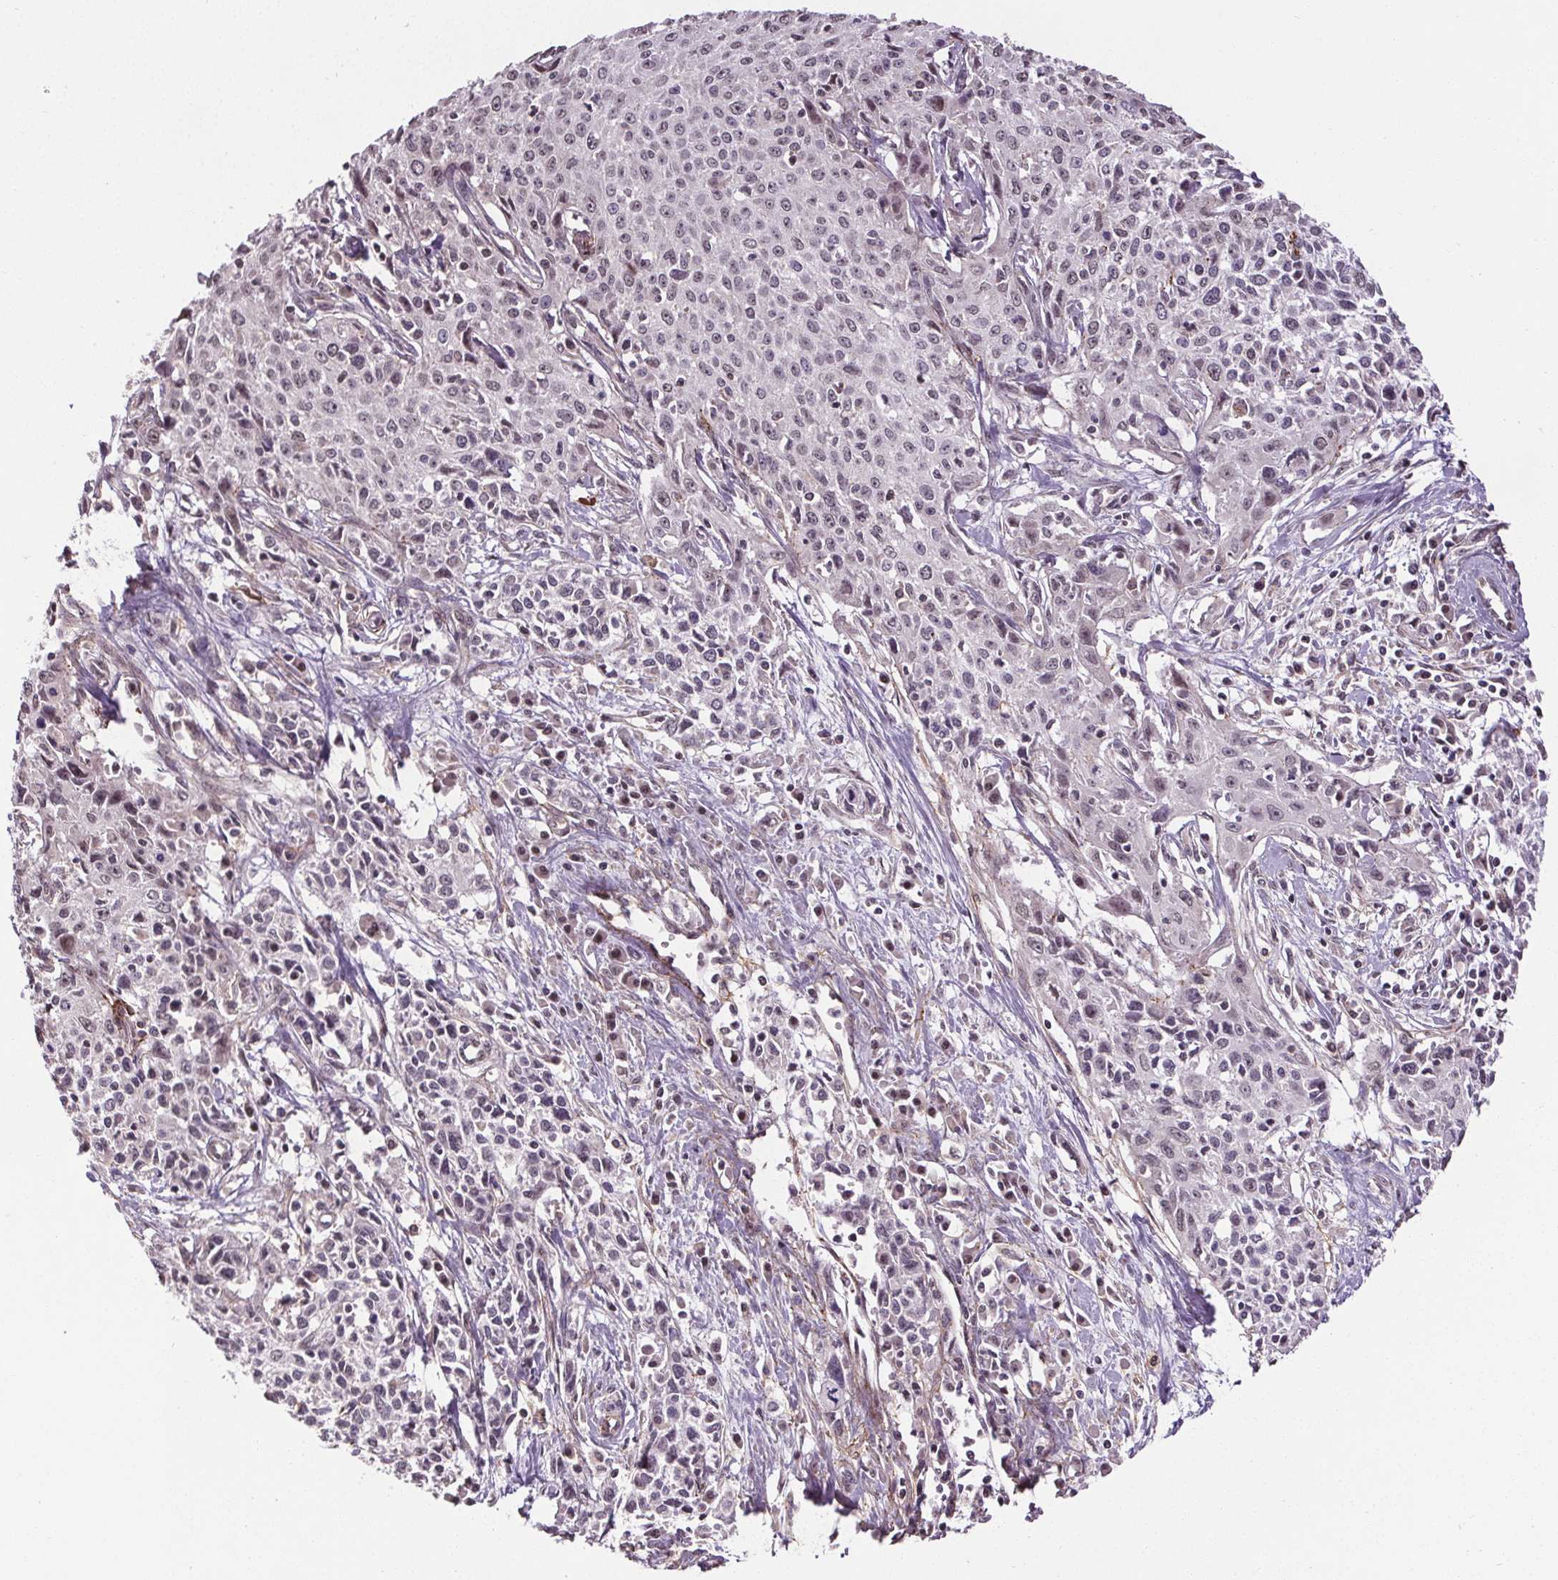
{"staining": {"intensity": "negative", "quantity": "none", "location": "none"}, "tissue": "cervical cancer", "cell_type": "Tumor cells", "image_type": "cancer", "snomed": [{"axis": "morphology", "description": "Squamous cell carcinoma, NOS"}, {"axis": "topography", "description": "Cervix"}], "caption": "Protein analysis of squamous cell carcinoma (cervical) reveals no significant positivity in tumor cells.", "gene": "KIAA0232", "patient": {"sex": "female", "age": 38}}